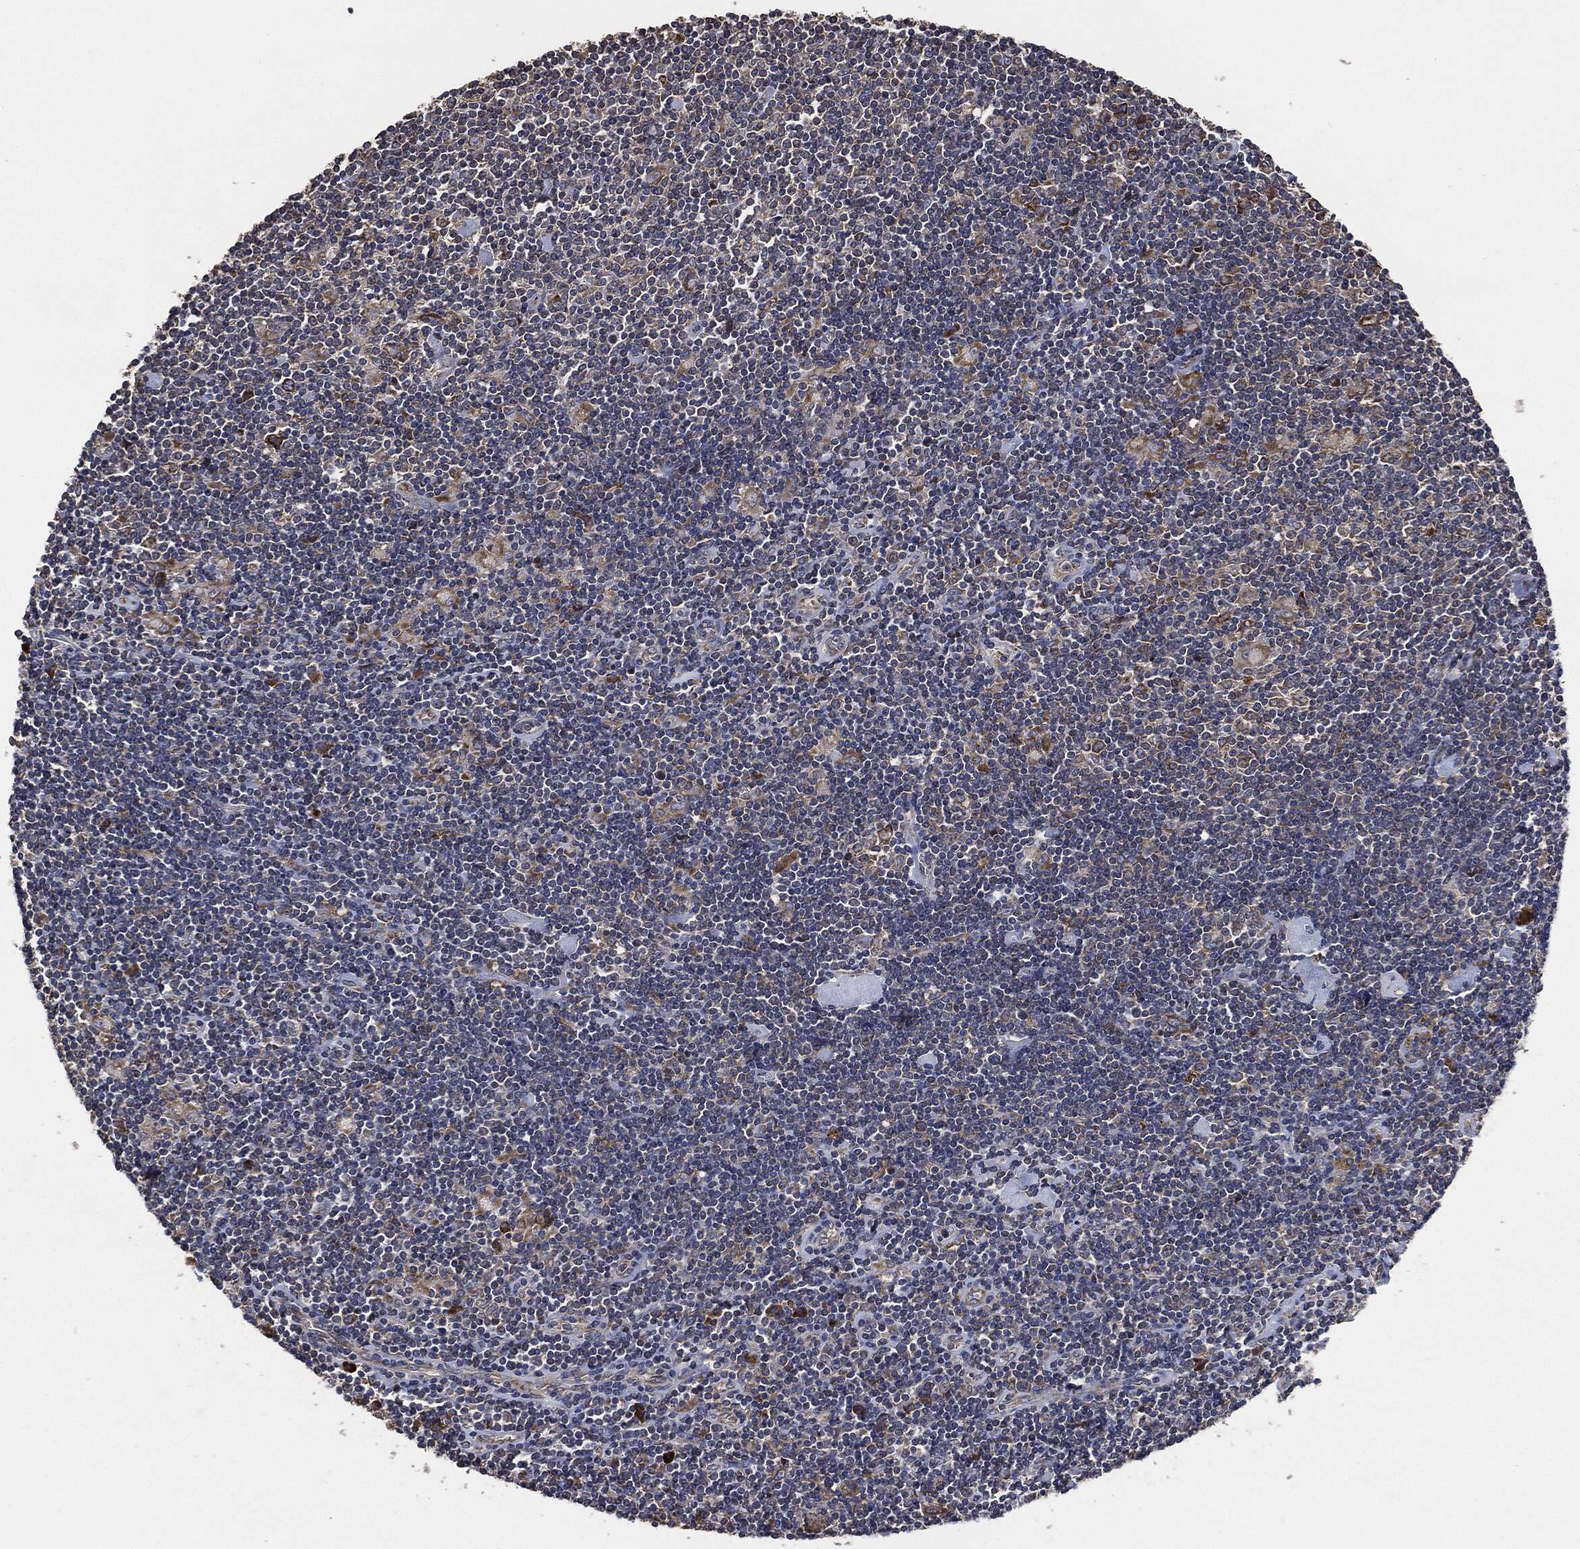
{"staining": {"intensity": "moderate", "quantity": ">75%", "location": "cytoplasmic/membranous"}, "tissue": "lymphoma", "cell_type": "Tumor cells", "image_type": "cancer", "snomed": [{"axis": "morphology", "description": "Hodgkin's disease, NOS"}, {"axis": "topography", "description": "Lymph node"}], "caption": "Immunohistochemical staining of human lymphoma exhibits medium levels of moderate cytoplasmic/membranous protein positivity in about >75% of tumor cells.", "gene": "STK3", "patient": {"sex": "male", "age": 40}}